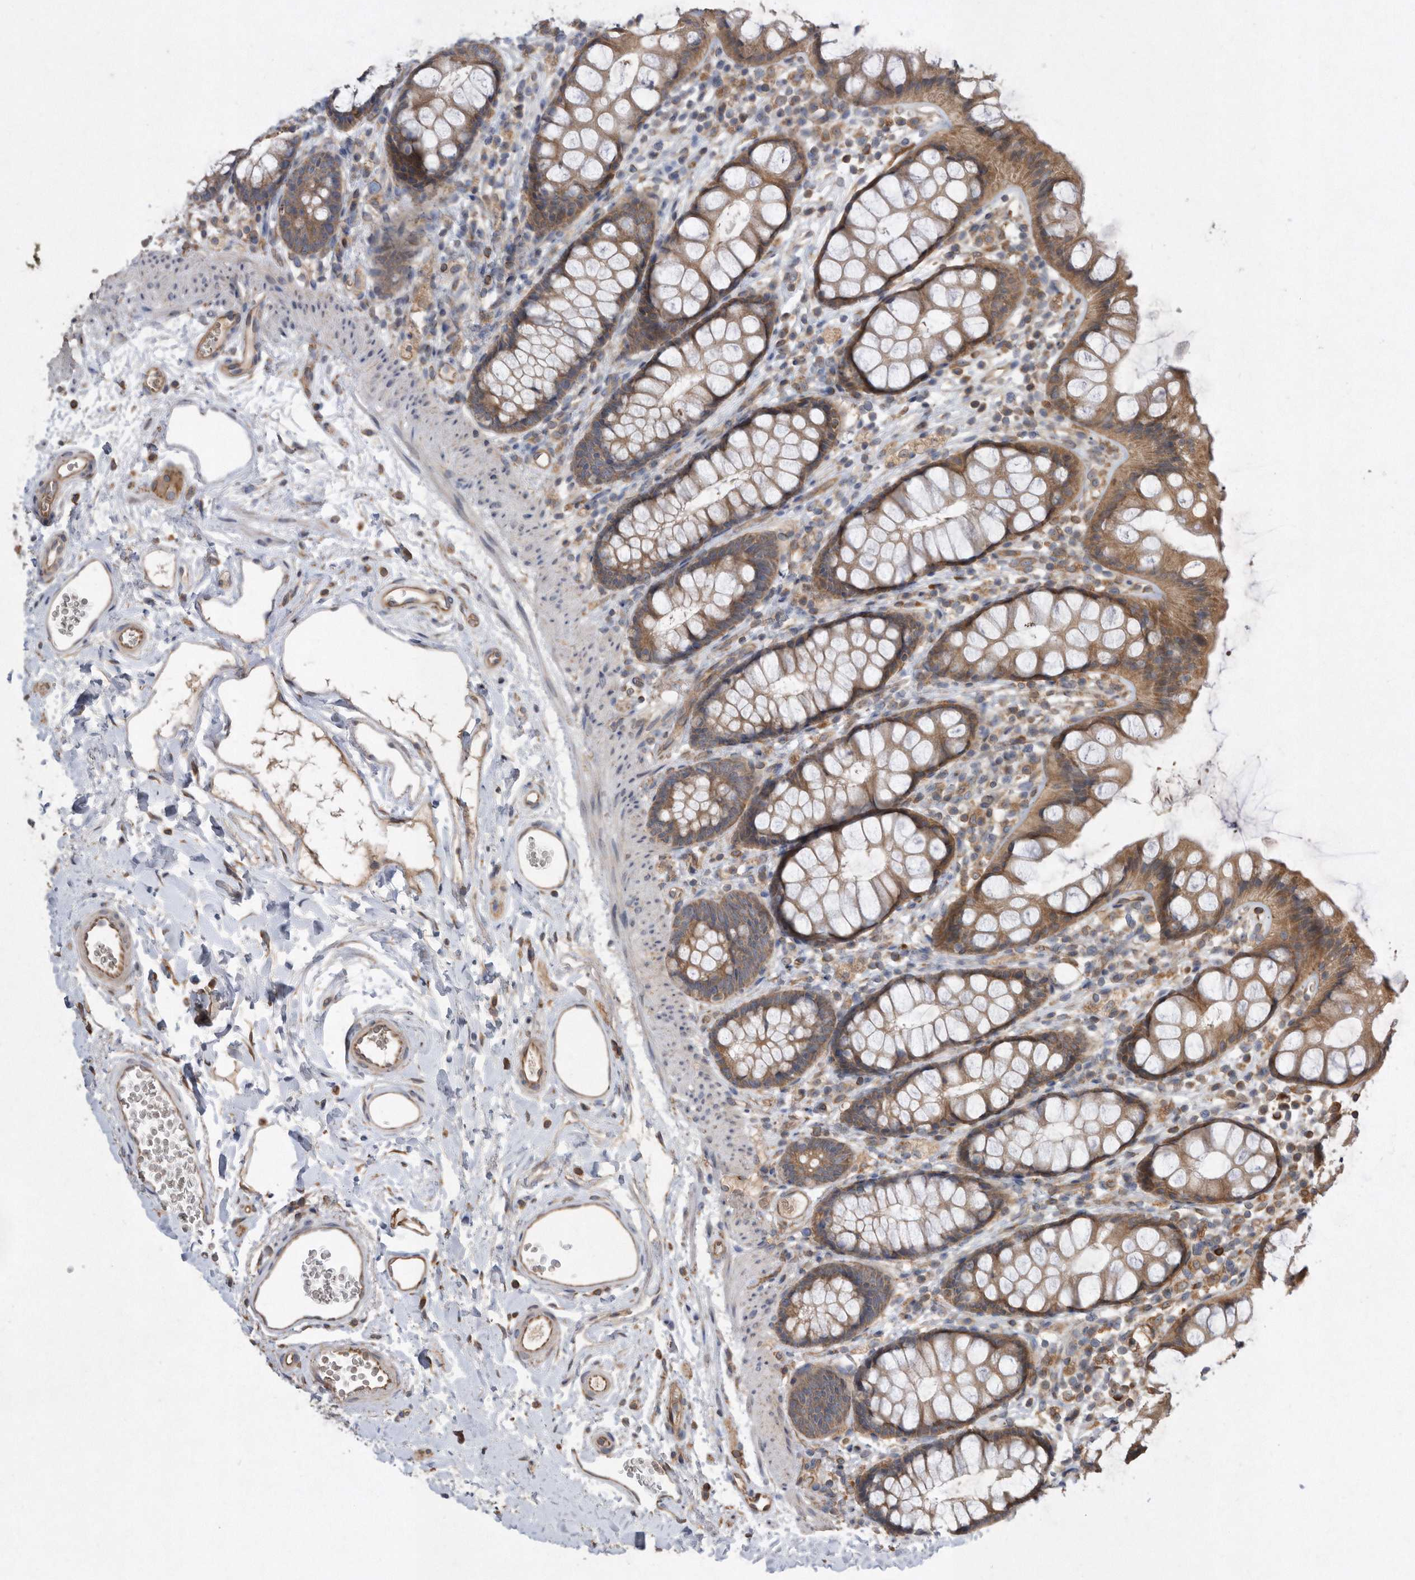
{"staining": {"intensity": "moderate", "quantity": ">75%", "location": "cytoplasmic/membranous"}, "tissue": "rectum", "cell_type": "Glandular cells", "image_type": "normal", "snomed": [{"axis": "morphology", "description": "Normal tissue, NOS"}, {"axis": "topography", "description": "Rectum"}], "caption": "Immunohistochemistry image of benign rectum: rectum stained using immunohistochemistry (IHC) demonstrates medium levels of moderate protein expression localized specifically in the cytoplasmic/membranous of glandular cells, appearing as a cytoplasmic/membranous brown color.", "gene": "PON2", "patient": {"sex": "female", "age": 65}}